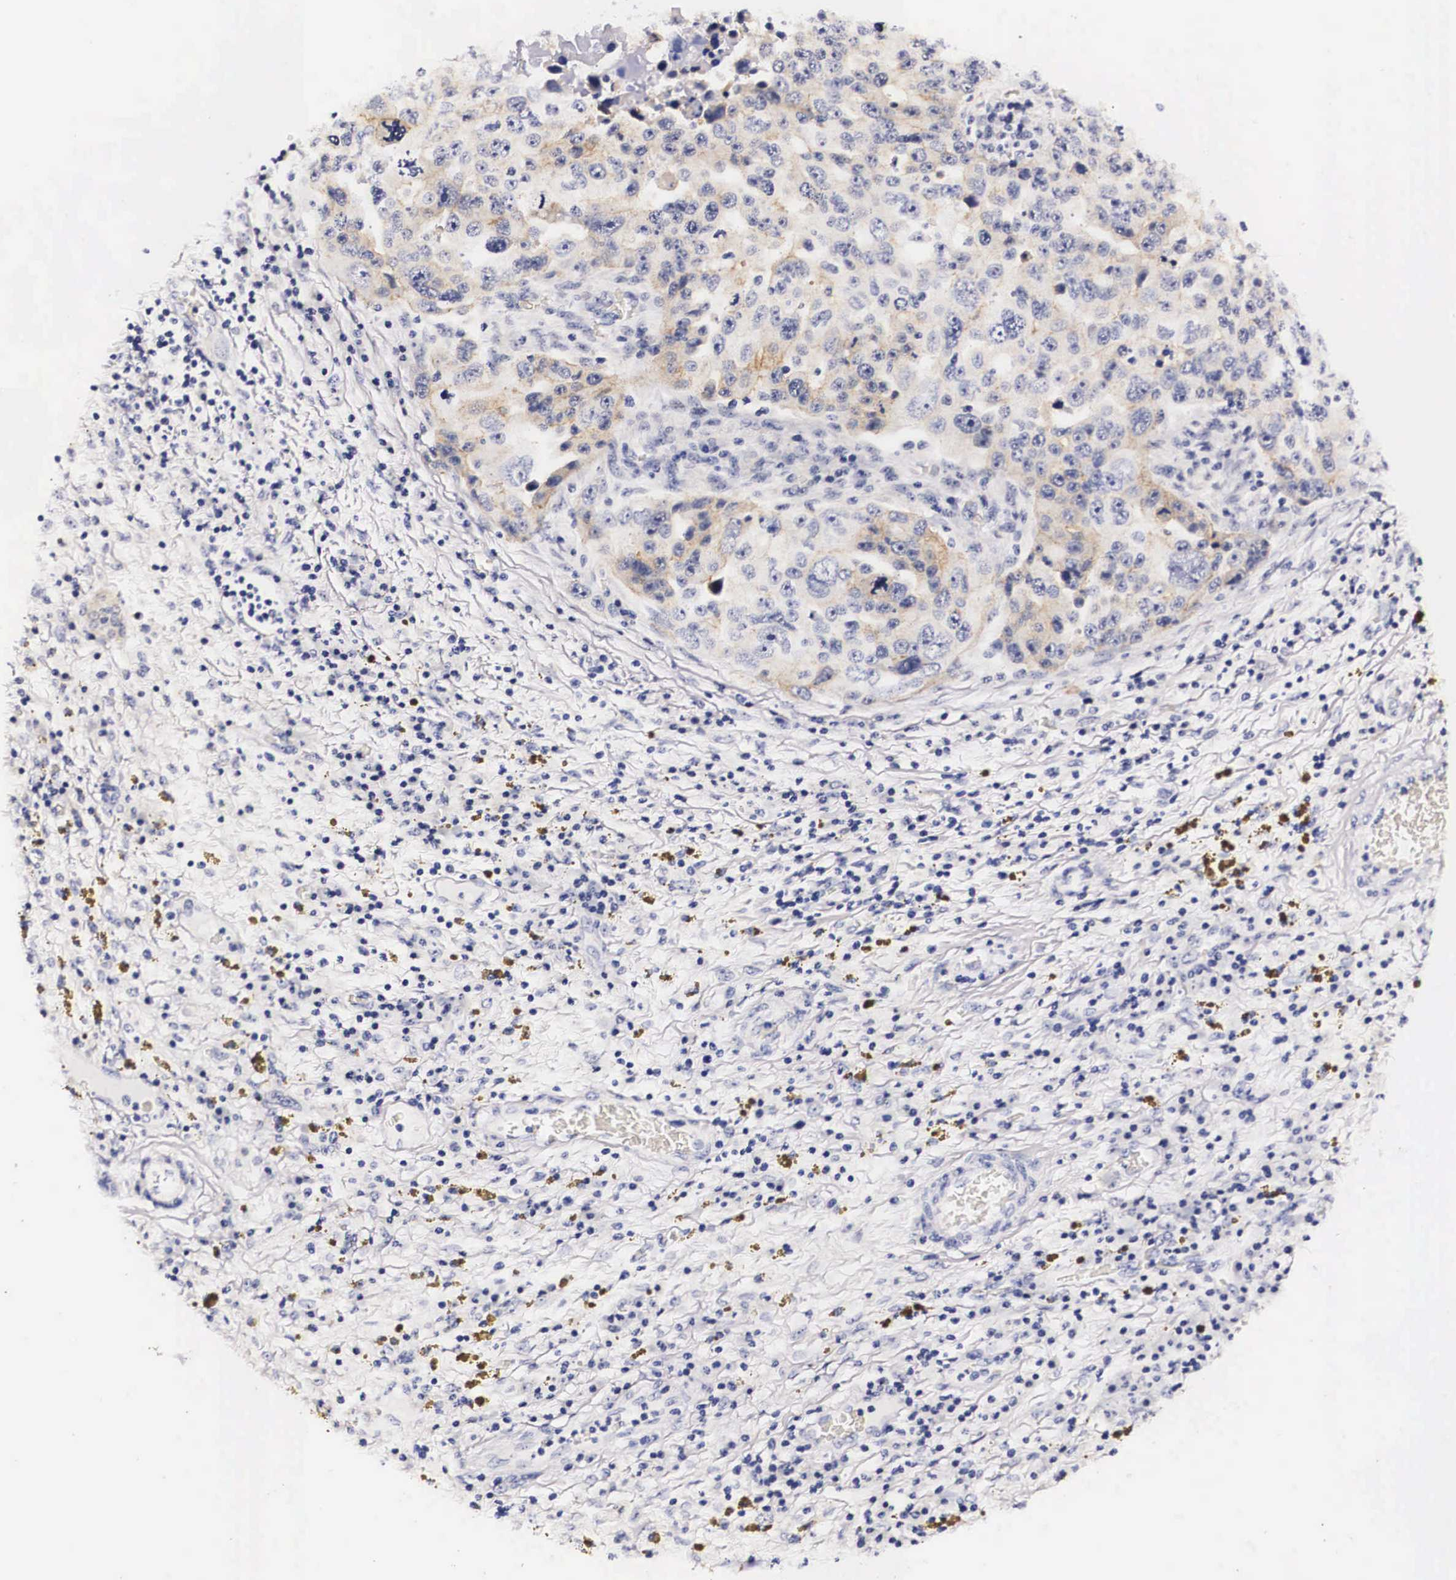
{"staining": {"intensity": "weak", "quantity": "25%-75%", "location": "cytoplasmic/membranous"}, "tissue": "ovarian cancer", "cell_type": "Tumor cells", "image_type": "cancer", "snomed": [{"axis": "morphology", "description": "Carcinoma, endometroid"}, {"axis": "topography", "description": "Ovary"}], "caption": "Immunohistochemistry (DAB (3,3'-diaminobenzidine)) staining of human endometroid carcinoma (ovarian) shows weak cytoplasmic/membranous protein staining in approximately 25%-75% of tumor cells.", "gene": "PHETA2", "patient": {"sex": "female", "age": 75}}